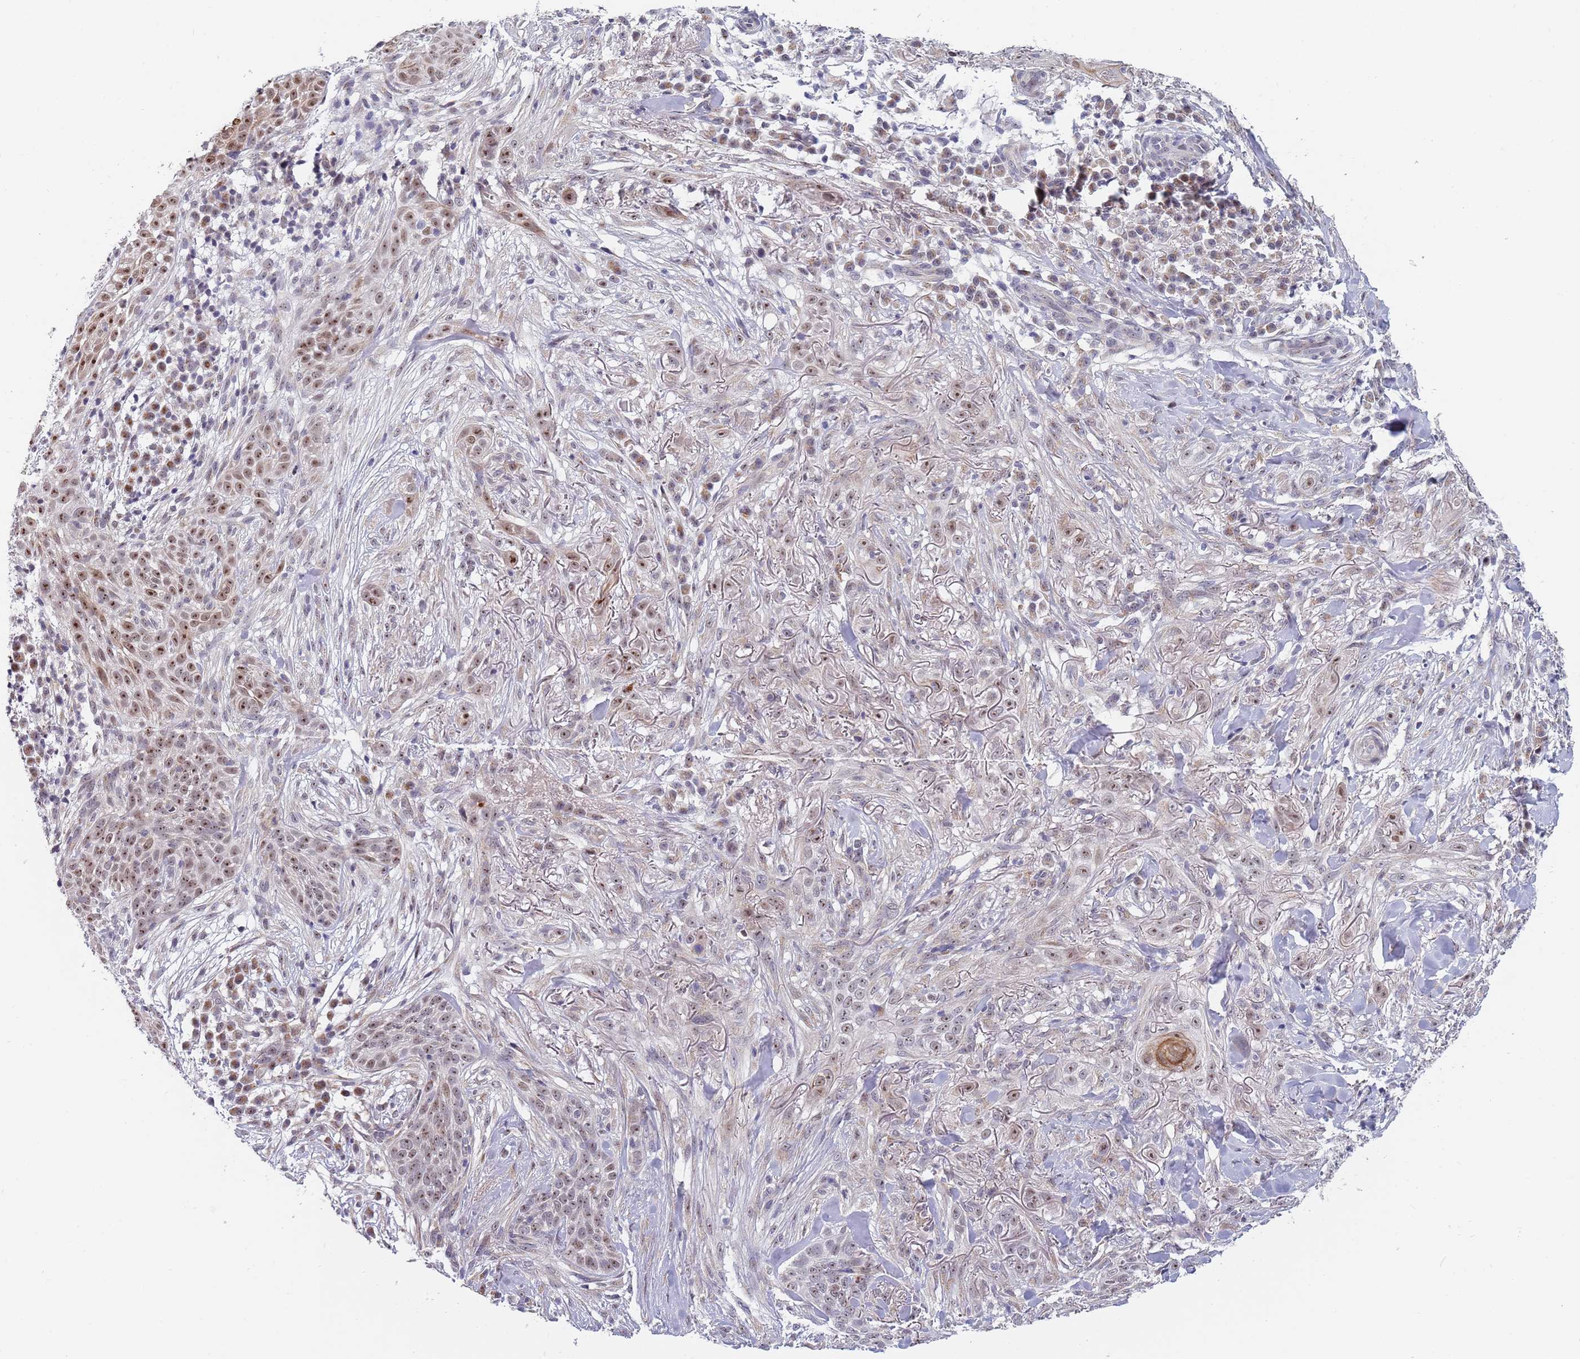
{"staining": {"intensity": "moderate", "quantity": "25%-75%", "location": "nuclear"}, "tissue": "skin cancer", "cell_type": "Tumor cells", "image_type": "cancer", "snomed": [{"axis": "morphology", "description": "Basal cell carcinoma"}, {"axis": "topography", "description": "Skin"}], "caption": "This is a histology image of IHC staining of skin cancer (basal cell carcinoma), which shows moderate positivity in the nuclear of tumor cells.", "gene": "PLCL2", "patient": {"sex": "male", "age": 72}}